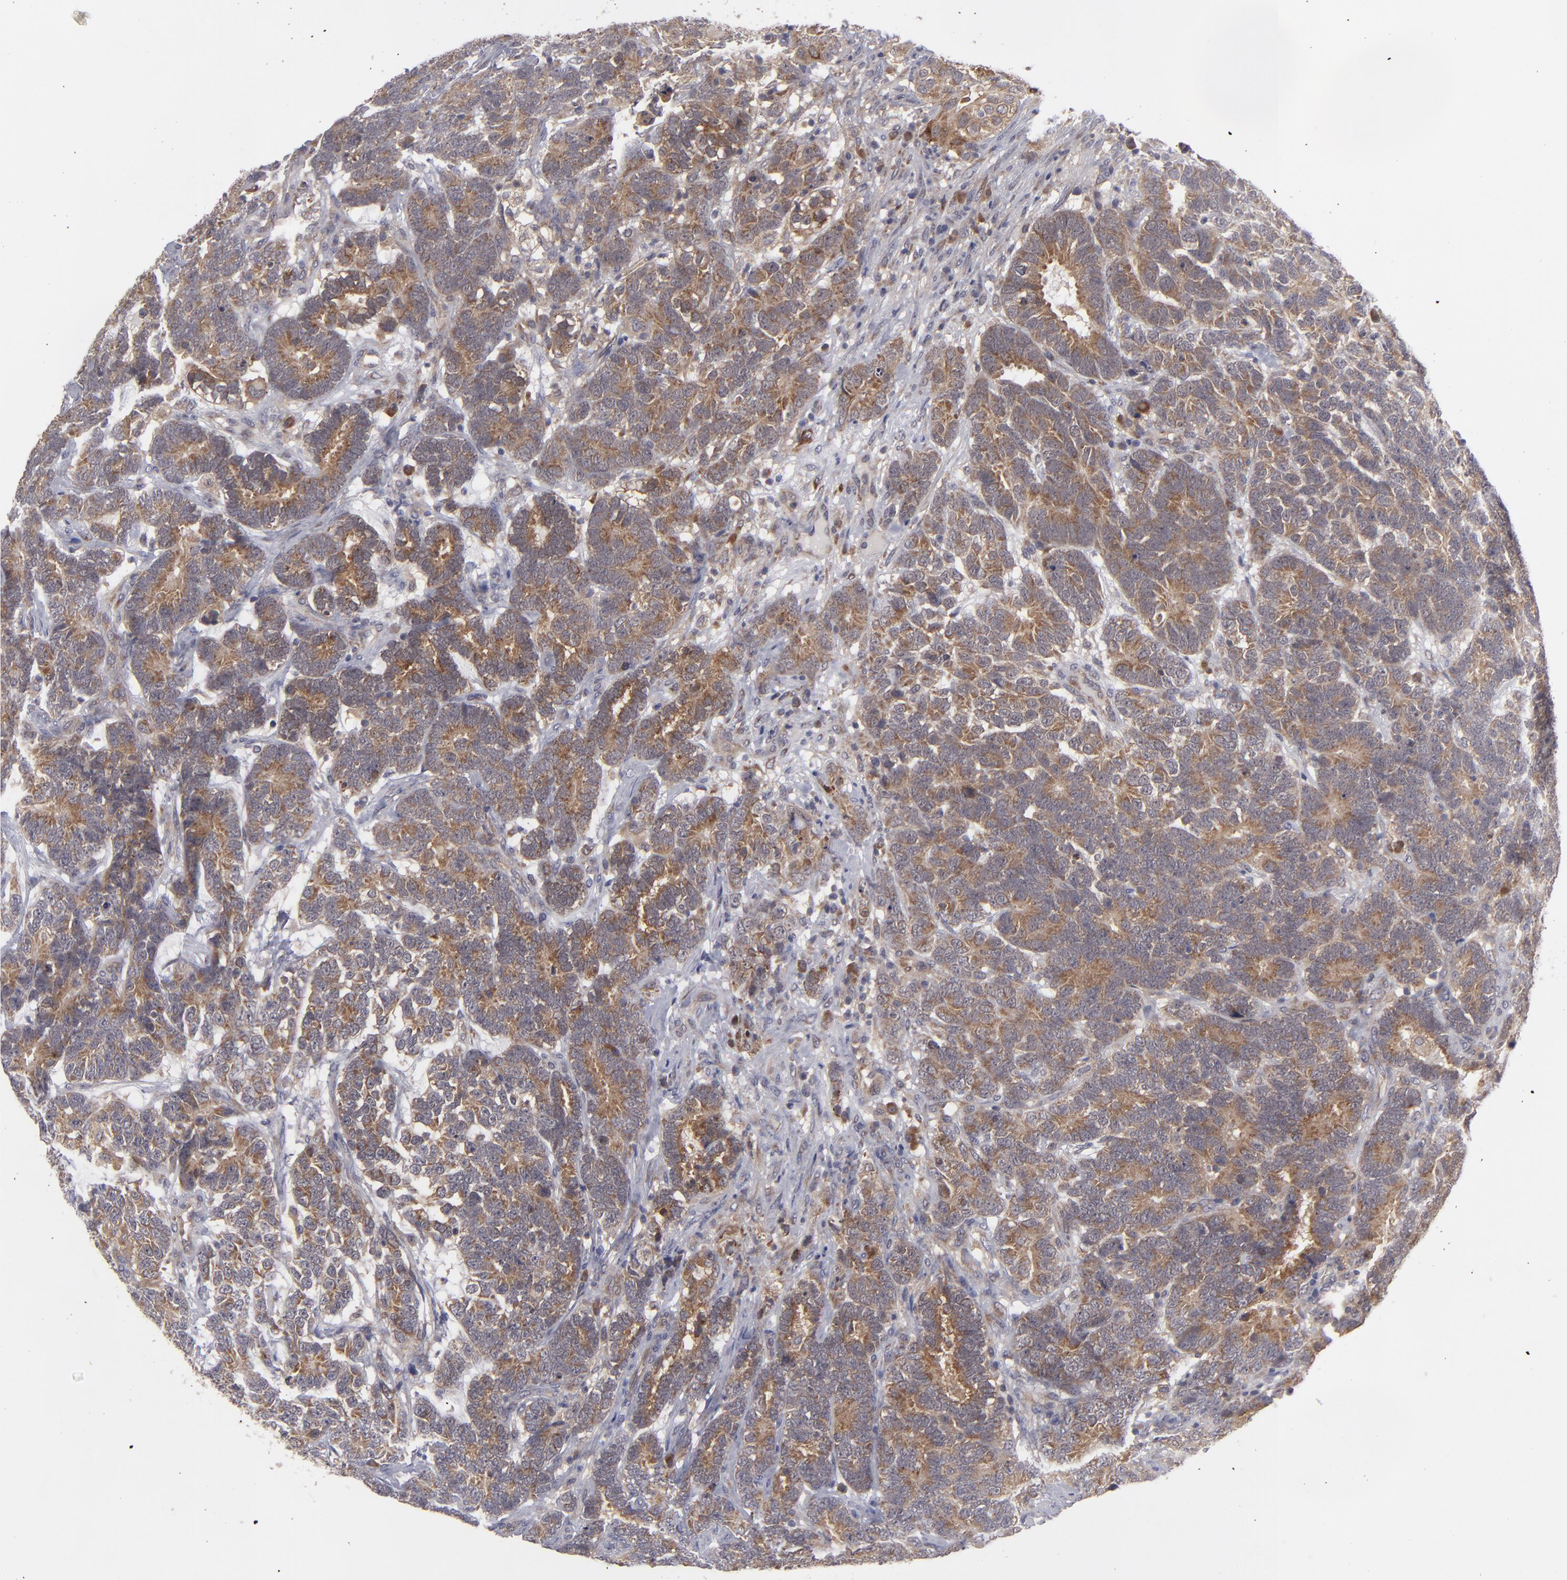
{"staining": {"intensity": "moderate", "quantity": ">75%", "location": "cytoplasmic/membranous"}, "tissue": "testis cancer", "cell_type": "Tumor cells", "image_type": "cancer", "snomed": [{"axis": "morphology", "description": "Carcinoma, Embryonal, NOS"}, {"axis": "topography", "description": "Testis"}], "caption": "A high-resolution micrograph shows IHC staining of testis cancer, which displays moderate cytoplasmic/membranous expression in approximately >75% of tumor cells. (DAB IHC with brightfield microscopy, high magnification).", "gene": "BMP6", "patient": {"sex": "male", "age": 26}}